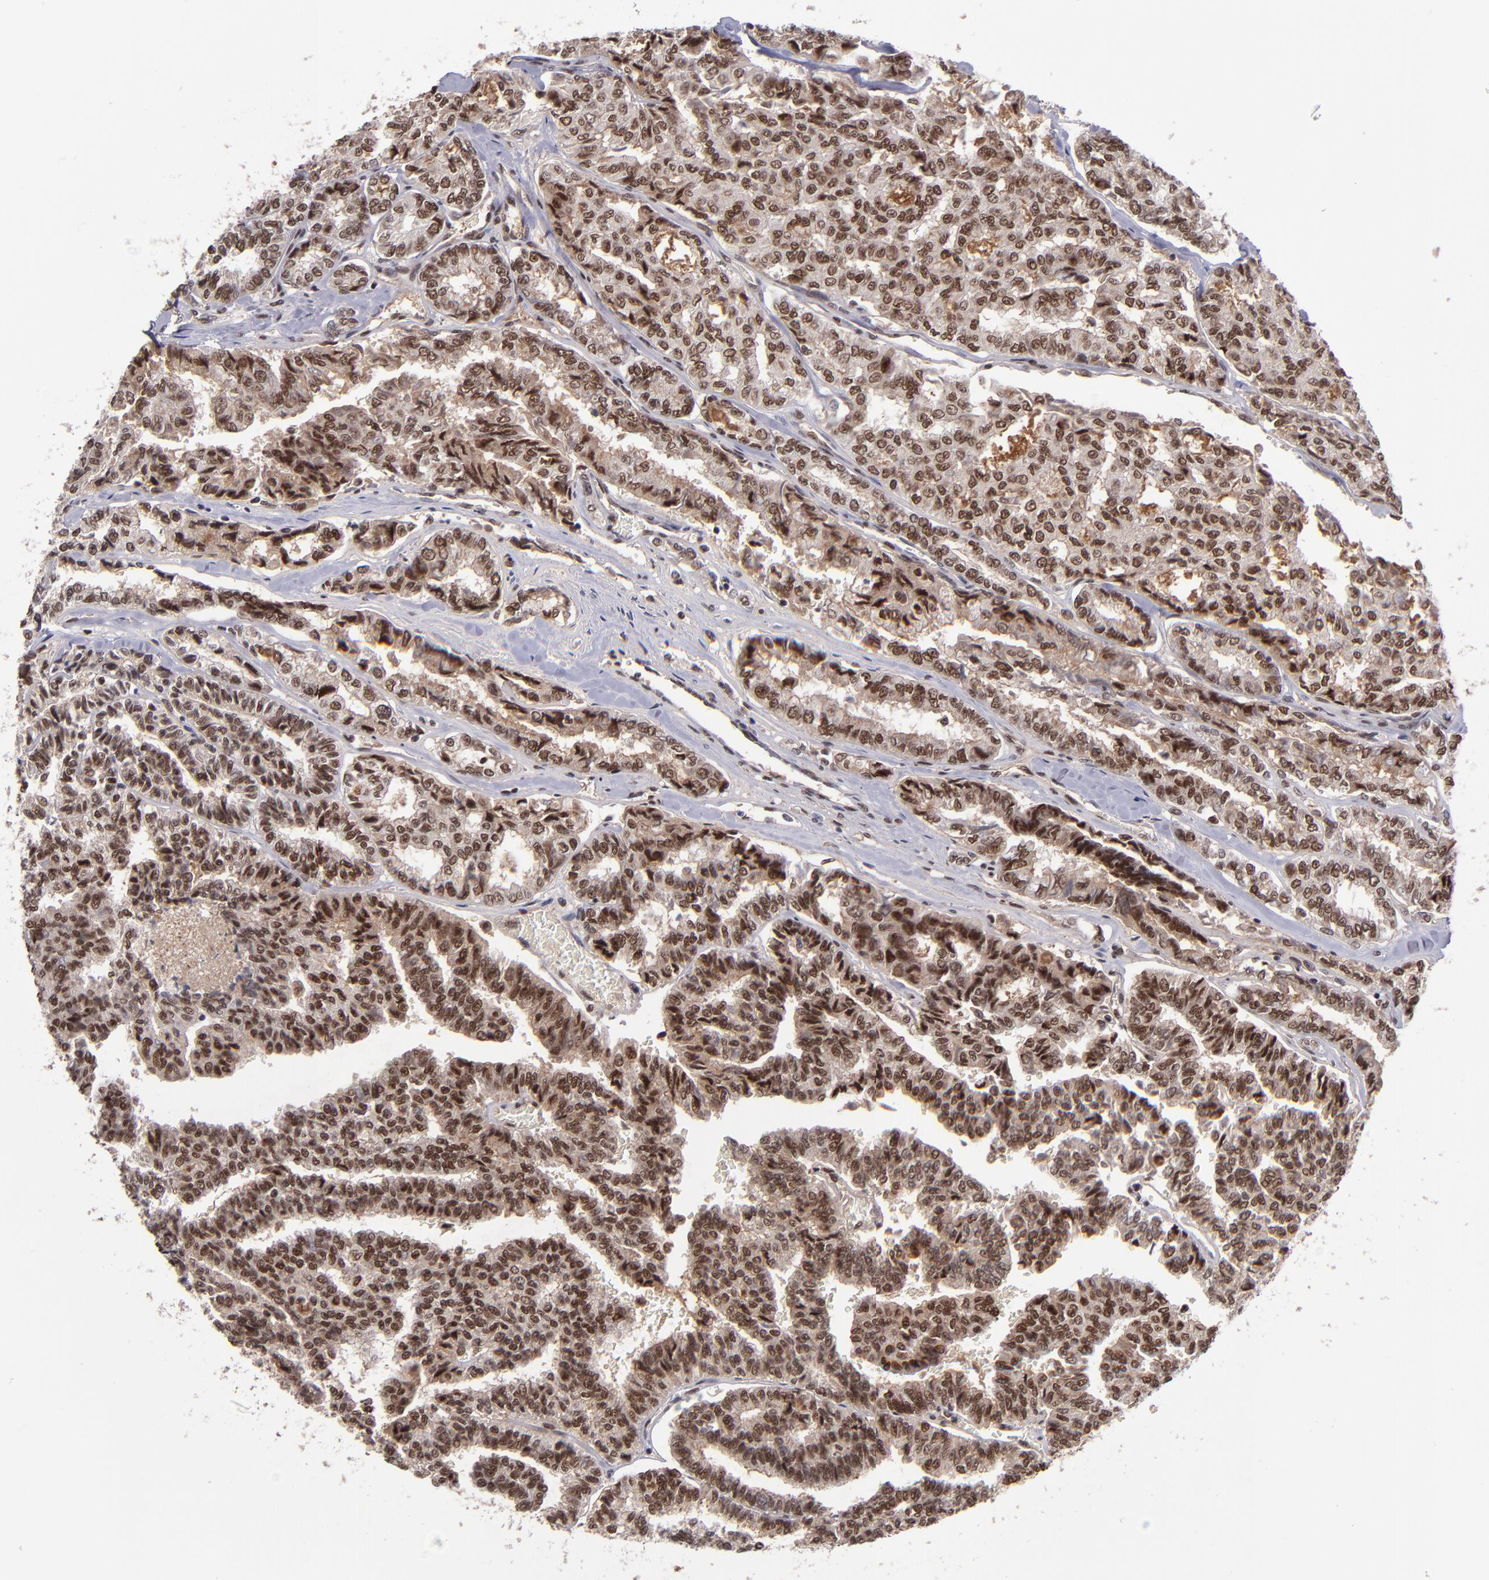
{"staining": {"intensity": "strong", "quantity": ">75%", "location": "nuclear"}, "tissue": "thyroid cancer", "cell_type": "Tumor cells", "image_type": "cancer", "snomed": [{"axis": "morphology", "description": "Papillary adenocarcinoma, NOS"}, {"axis": "topography", "description": "Thyroid gland"}], "caption": "High-magnification brightfield microscopy of thyroid cancer (papillary adenocarcinoma) stained with DAB (brown) and counterstained with hematoxylin (blue). tumor cells exhibit strong nuclear staining is present in about>75% of cells.", "gene": "EP300", "patient": {"sex": "female", "age": 35}}